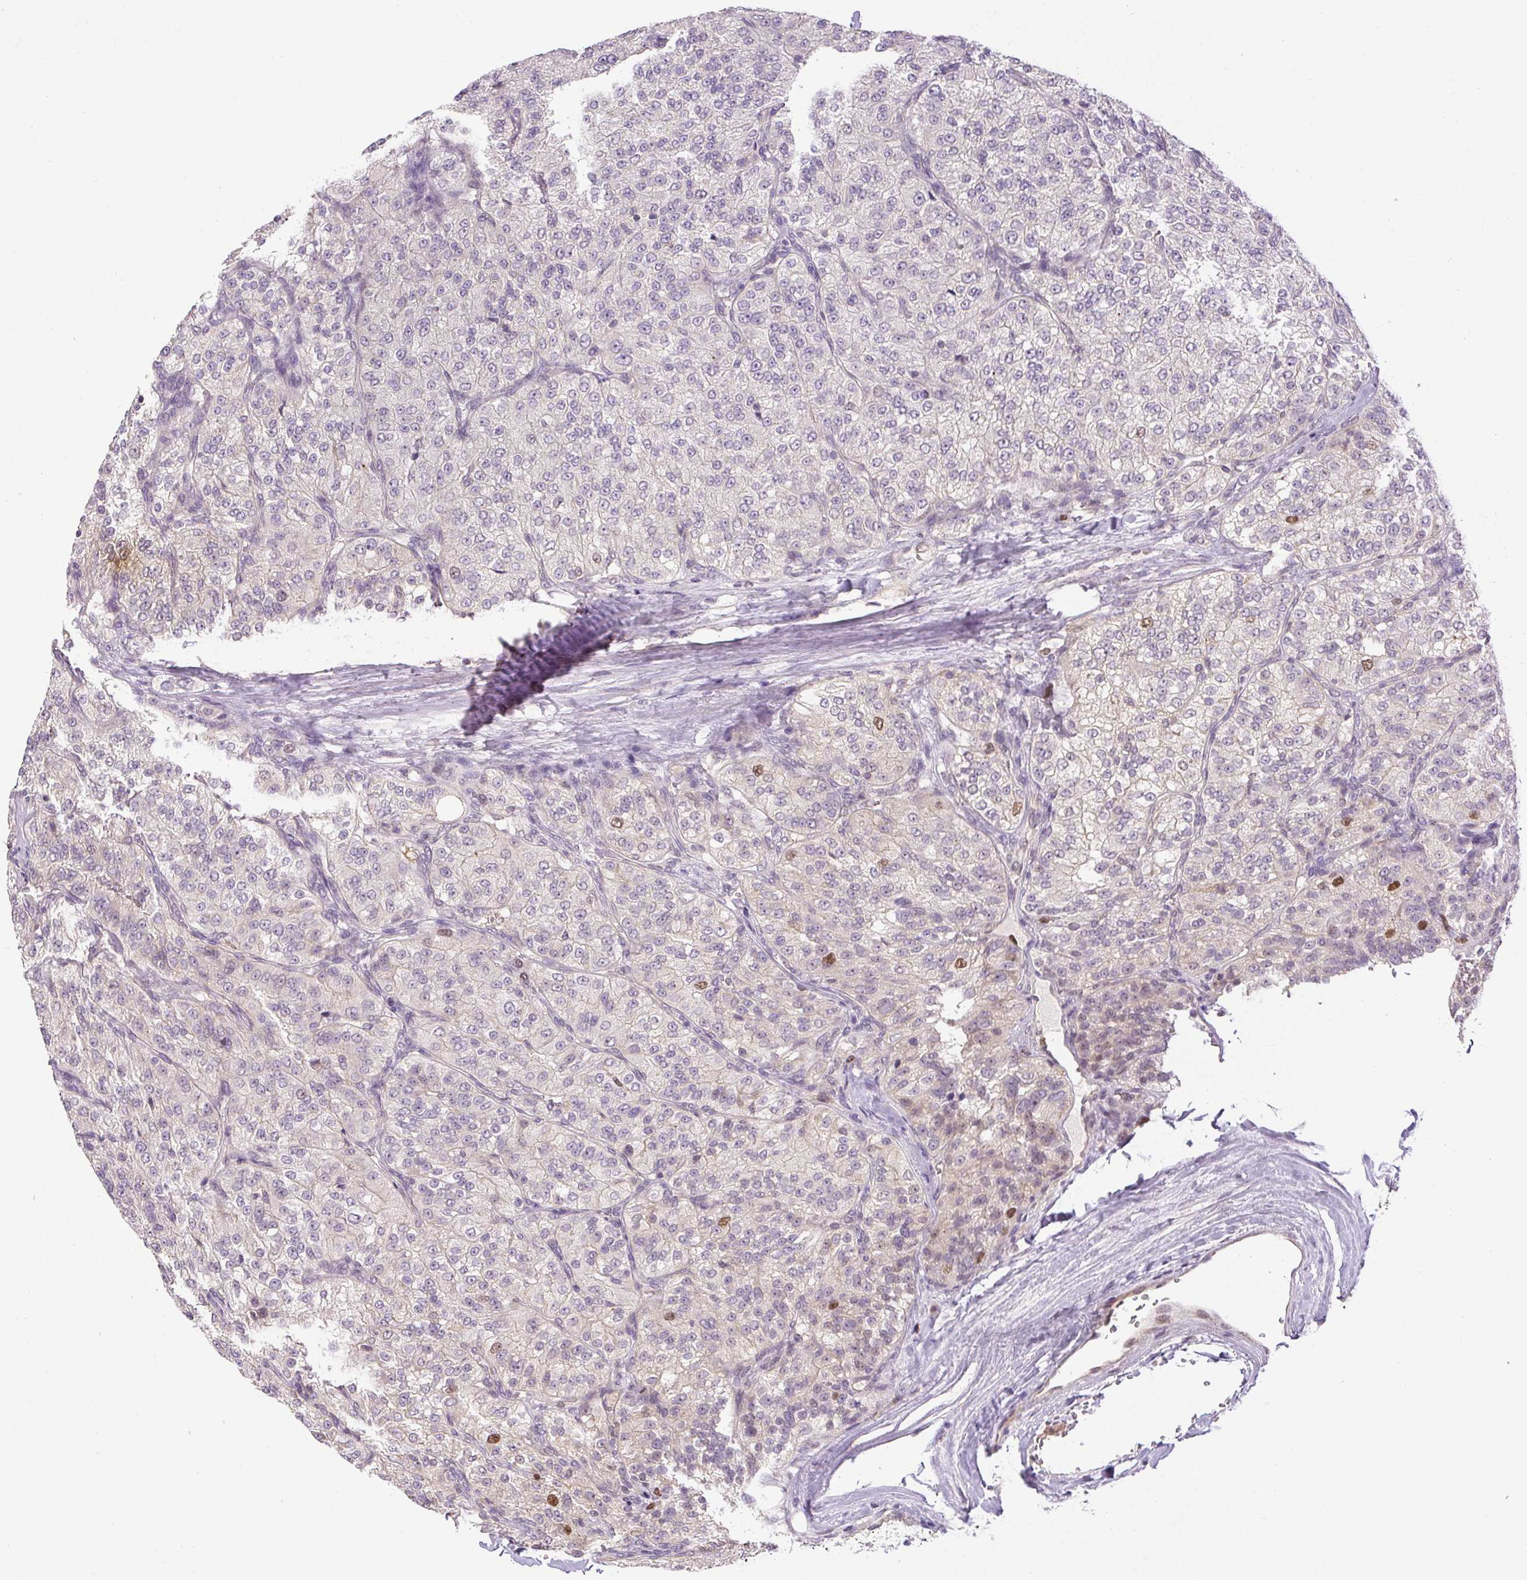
{"staining": {"intensity": "moderate", "quantity": "<25%", "location": "nuclear"}, "tissue": "renal cancer", "cell_type": "Tumor cells", "image_type": "cancer", "snomed": [{"axis": "morphology", "description": "Adenocarcinoma, NOS"}, {"axis": "topography", "description": "Kidney"}], "caption": "Approximately <25% of tumor cells in adenocarcinoma (renal) exhibit moderate nuclear protein positivity as visualized by brown immunohistochemical staining.", "gene": "RACGAP1", "patient": {"sex": "female", "age": 63}}